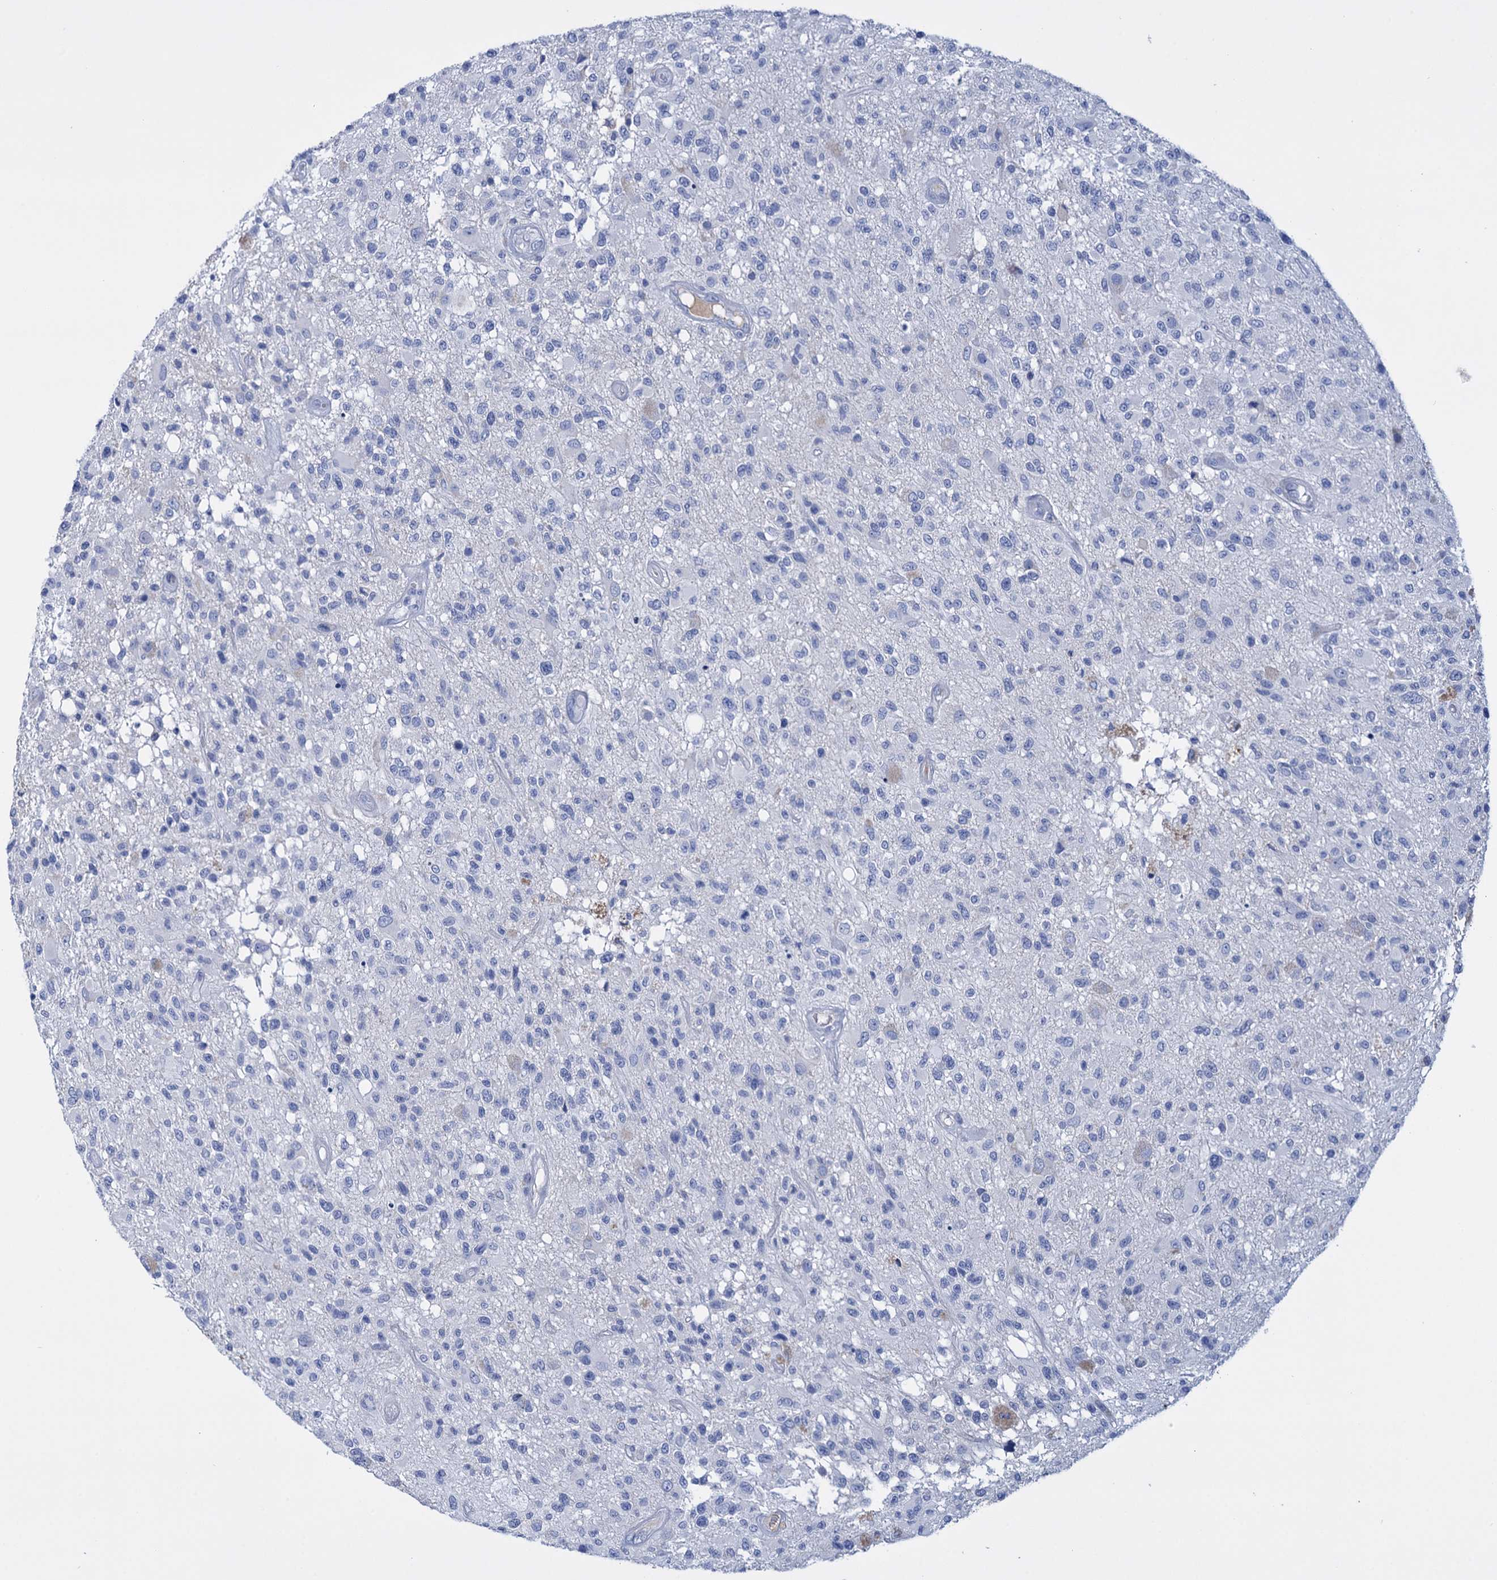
{"staining": {"intensity": "negative", "quantity": "none", "location": "none"}, "tissue": "glioma", "cell_type": "Tumor cells", "image_type": "cancer", "snomed": [{"axis": "morphology", "description": "Glioma, malignant, High grade"}, {"axis": "morphology", "description": "Glioblastoma, NOS"}, {"axis": "topography", "description": "Brain"}], "caption": "The IHC histopathology image has no significant expression in tumor cells of glioma tissue. The staining is performed using DAB brown chromogen with nuclei counter-stained in using hematoxylin.", "gene": "FBXW12", "patient": {"sex": "male", "age": 60}}